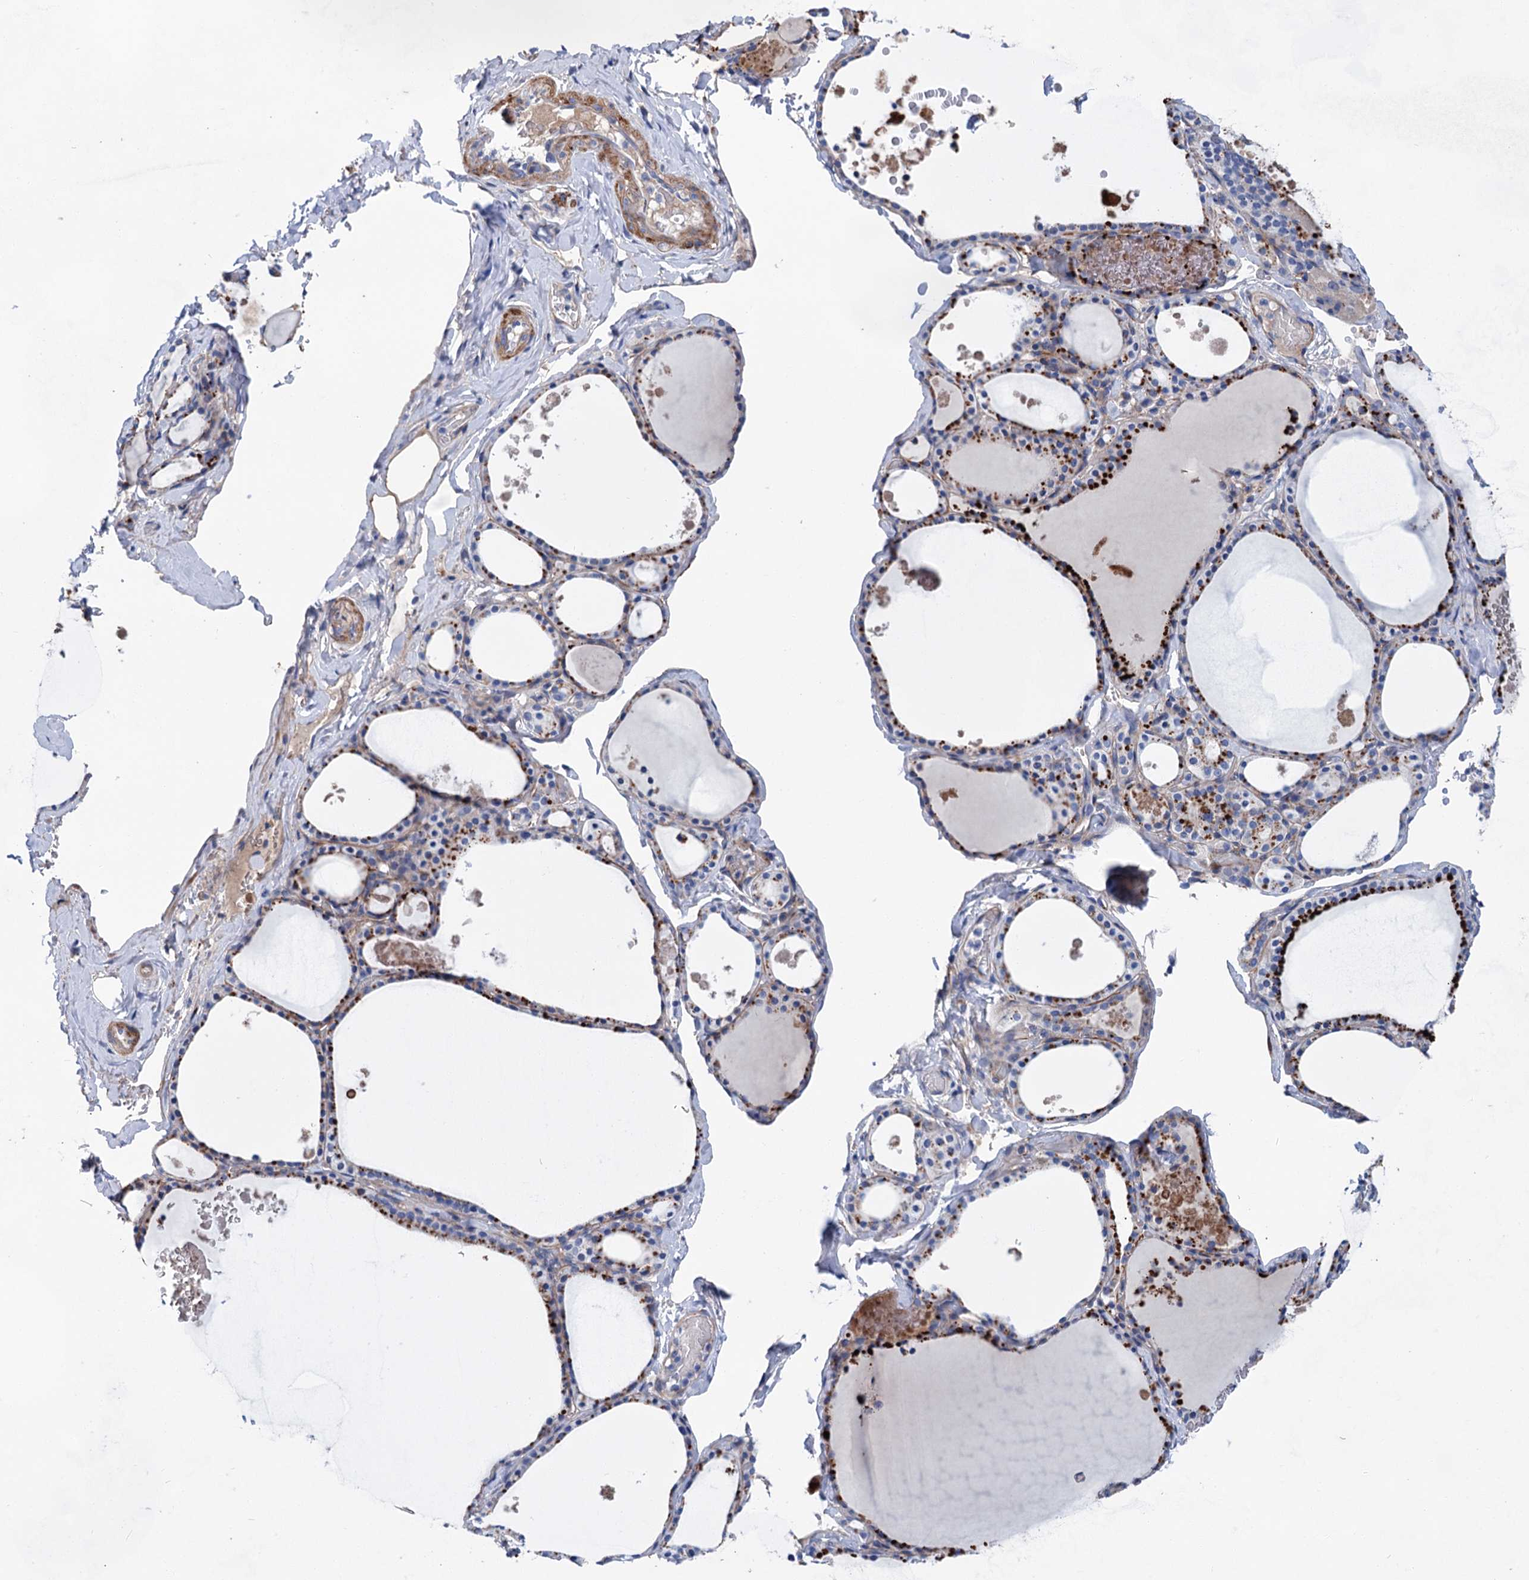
{"staining": {"intensity": "moderate", "quantity": "25%-75%", "location": "cytoplasmic/membranous"}, "tissue": "thyroid gland", "cell_type": "Glandular cells", "image_type": "normal", "snomed": [{"axis": "morphology", "description": "Normal tissue, NOS"}, {"axis": "topography", "description": "Thyroid gland"}], "caption": "Immunohistochemical staining of normal thyroid gland shows medium levels of moderate cytoplasmic/membranous positivity in approximately 25%-75% of glandular cells.", "gene": "GPR155", "patient": {"sex": "male", "age": 56}}